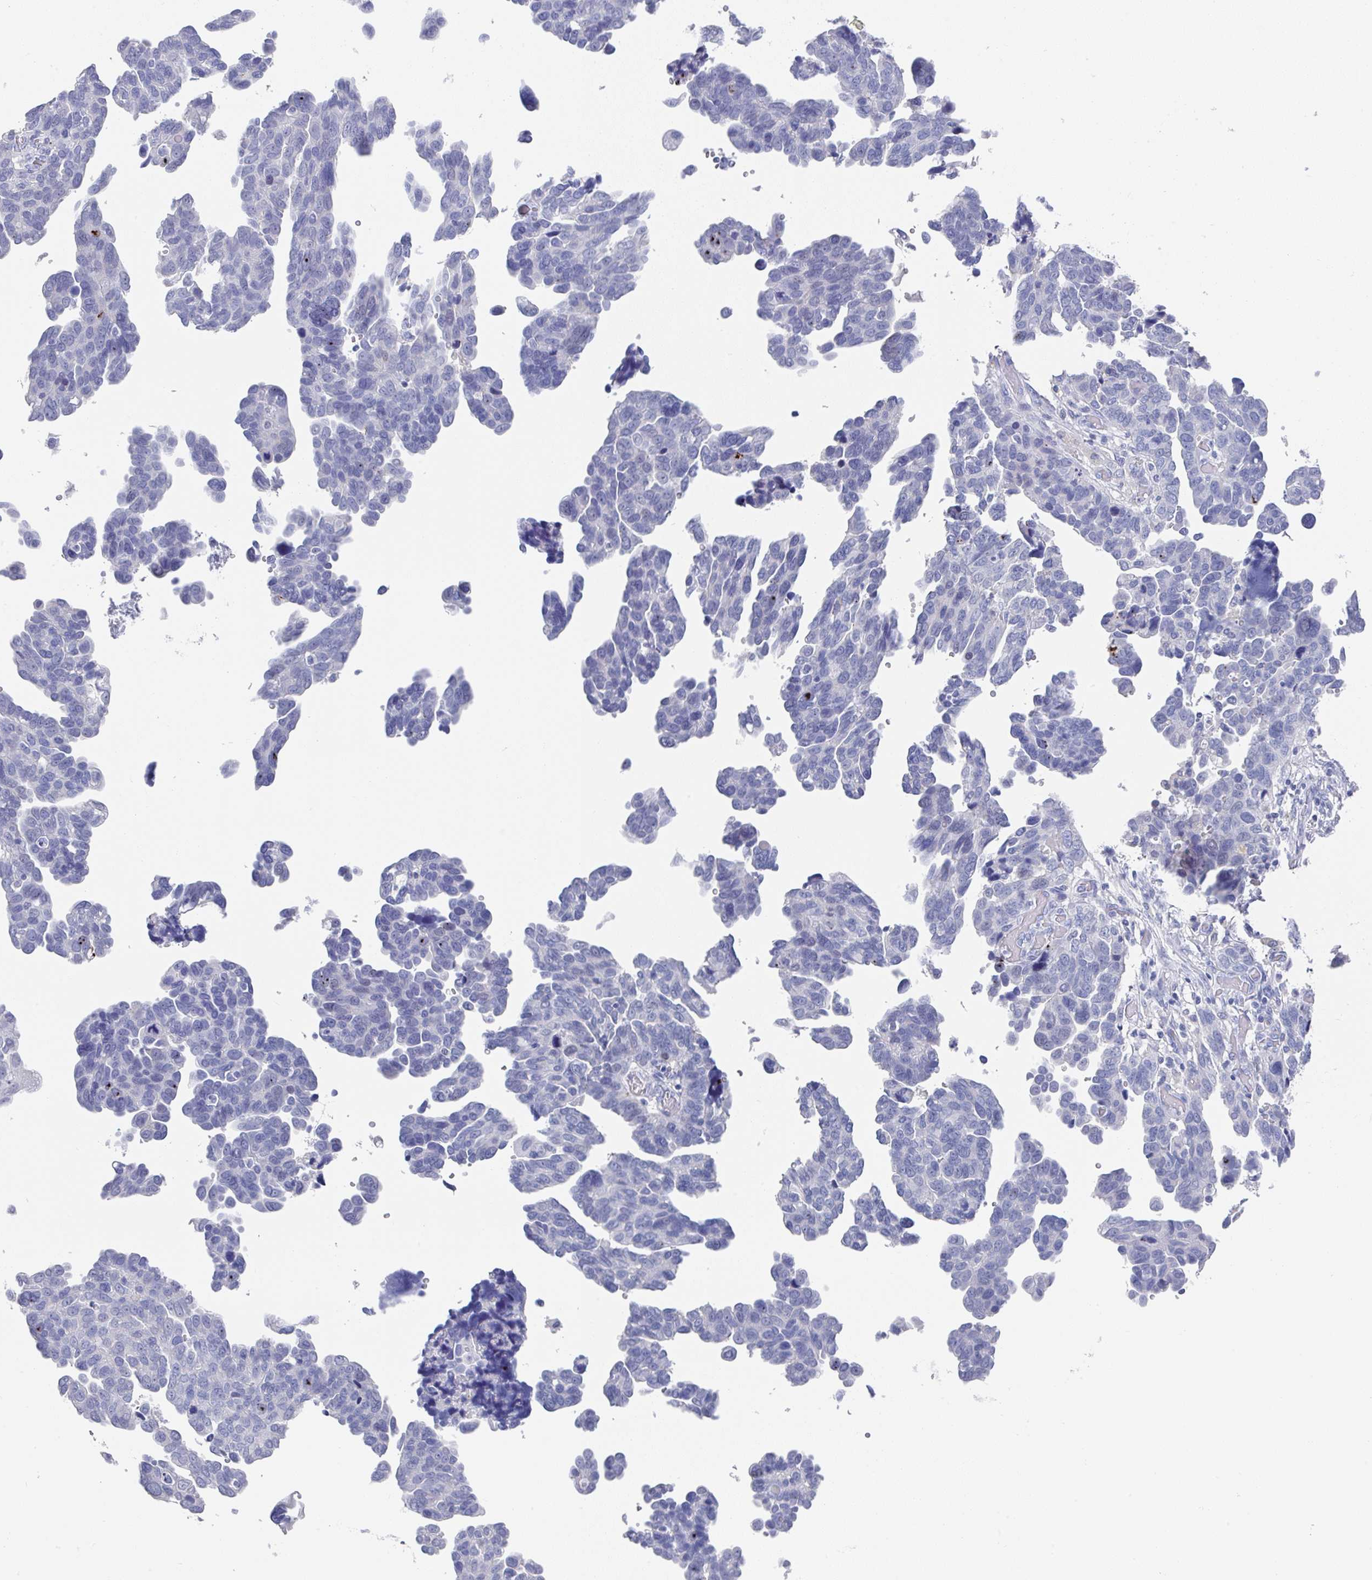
{"staining": {"intensity": "negative", "quantity": "none", "location": "none"}, "tissue": "ovarian cancer", "cell_type": "Tumor cells", "image_type": "cancer", "snomed": [{"axis": "morphology", "description": "Cystadenocarcinoma, serous, NOS"}, {"axis": "topography", "description": "Ovary"}], "caption": "This is an immunohistochemistry photomicrograph of human serous cystadenocarcinoma (ovarian). There is no expression in tumor cells.", "gene": "TNFRSF8", "patient": {"sex": "female", "age": 64}}